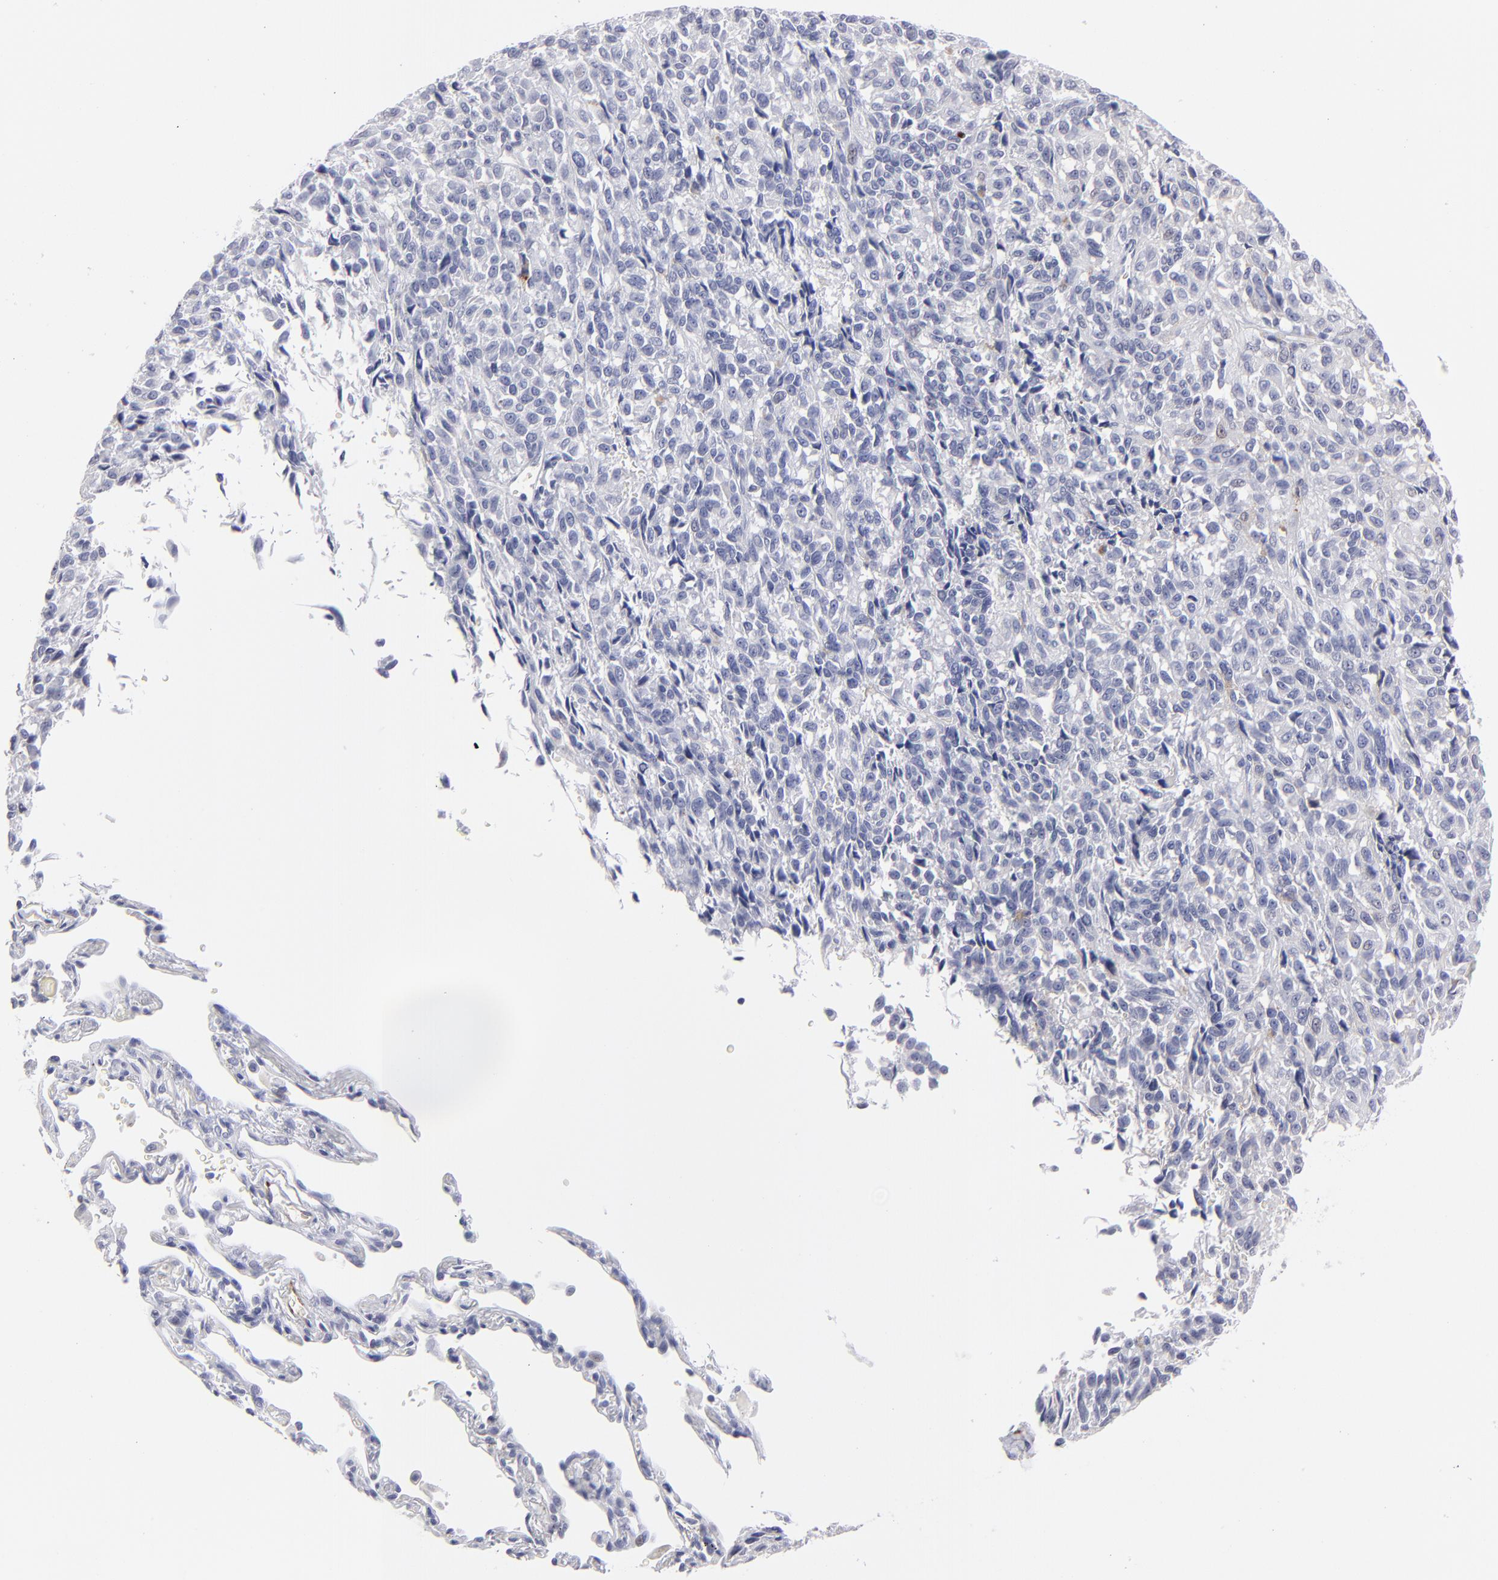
{"staining": {"intensity": "weak", "quantity": "<25%", "location": "cytoplasmic/membranous,nuclear"}, "tissue": "melanoma", "cell_type": "Tumor cells", "image_type": "cancer", "snomed": [{"axis": "morphology", "description": "Malignant melanoma, Metastatic site"}, {"axis": "topography", "description": "Lung"}], "caption": "Micrograph shows no protein expression in tumor cells of malignant melanoma (metastatic site) tissue.", "gene": "CADM3", "patient": {"sex": "male", "age": 64}}